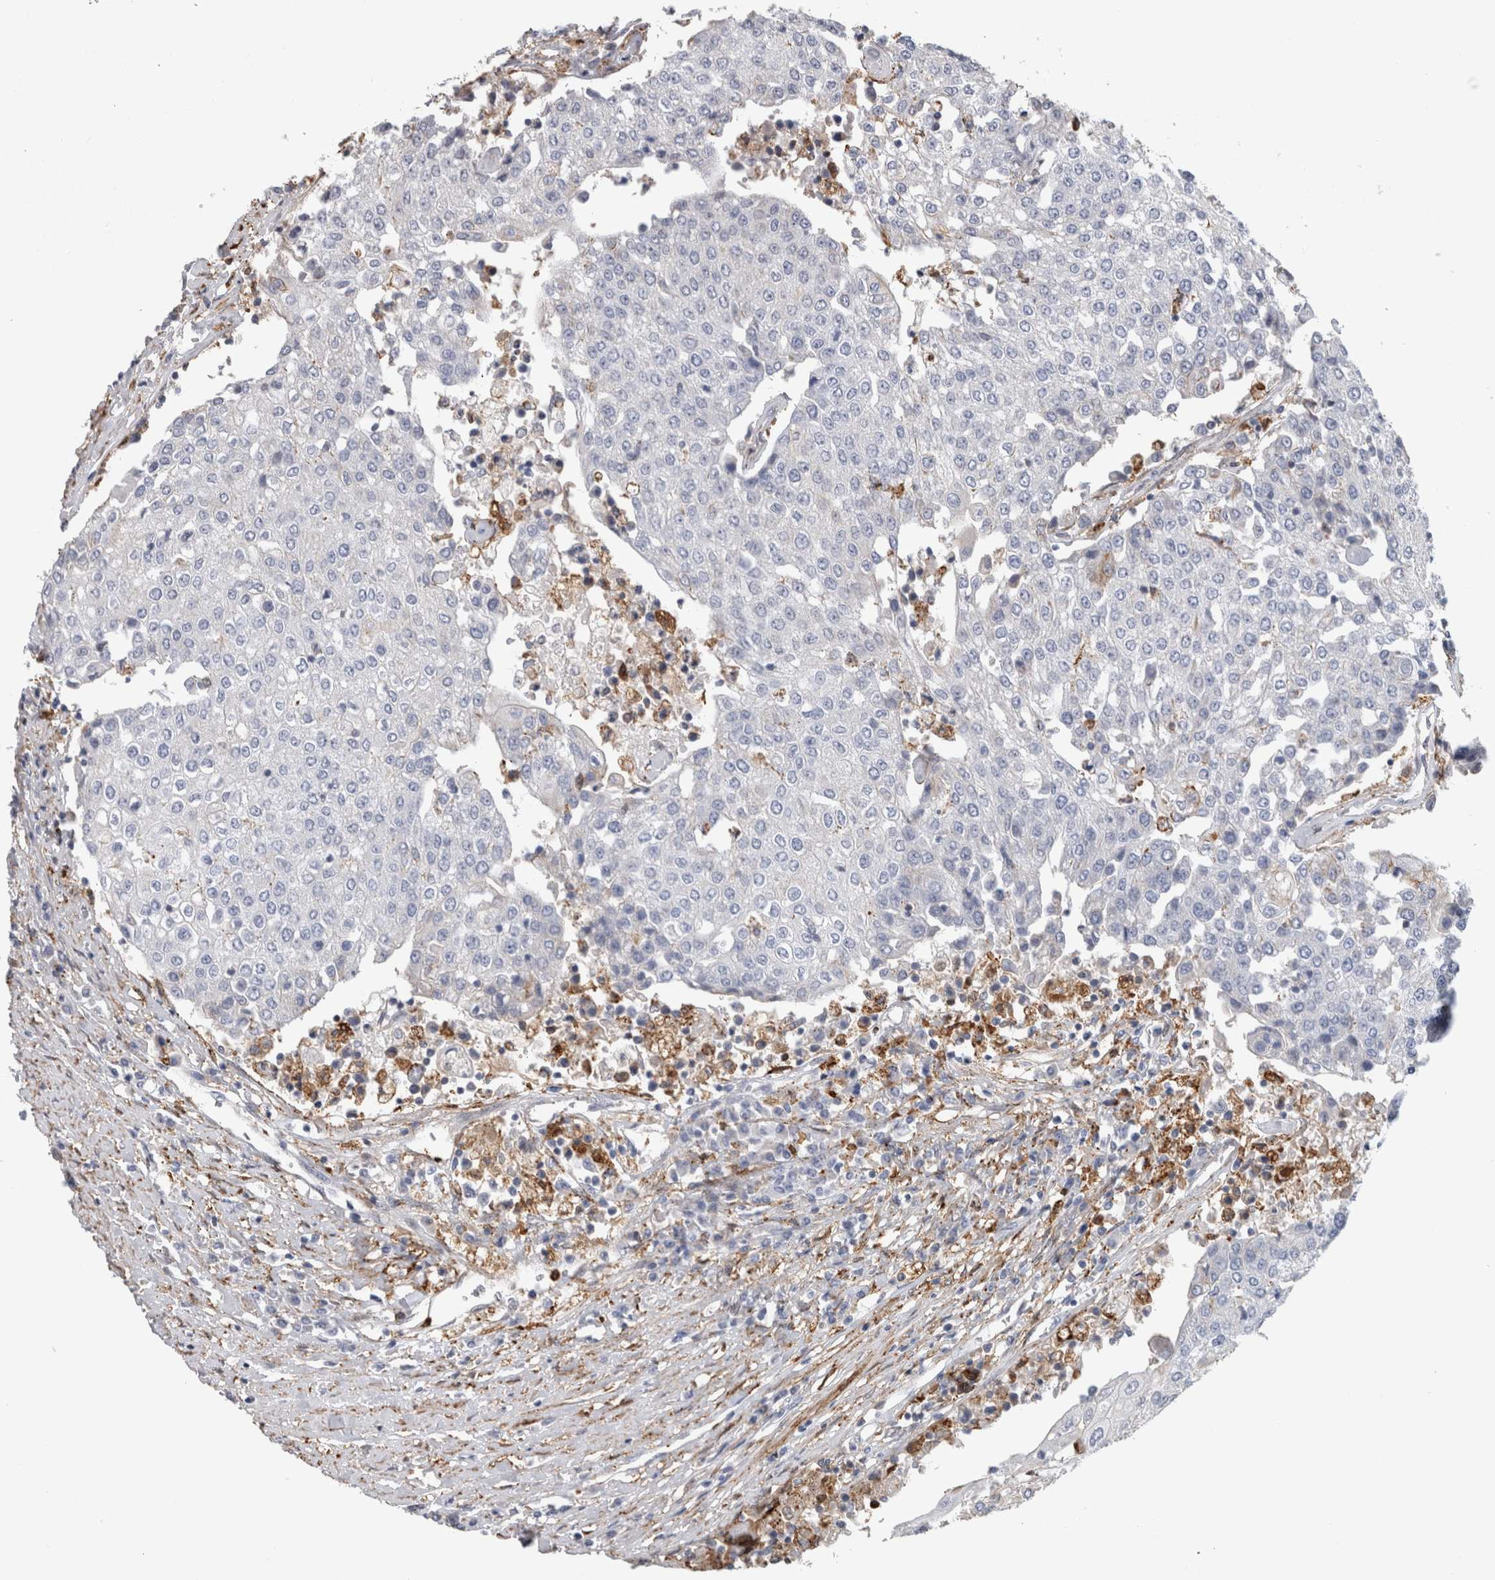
{"staining": {"intensity": "negative", "quantity": "none", "location": "none"}, "tissue": "urothelial cancer", "cell_type": "Tumor cells", "image_type": "cancer", "snomed": [{"axis": "morphology", "description": "Urothelial carcinoma, High grade"}, {"axis": "topography", "description": "Urinary bladder"}], "caption": "Immunohistochemistry of human urothelial cancer demonstrates no positivity in tumor cells.", "gene": "DNAJC24", "patient": {"sex": "female", "age": 85}}